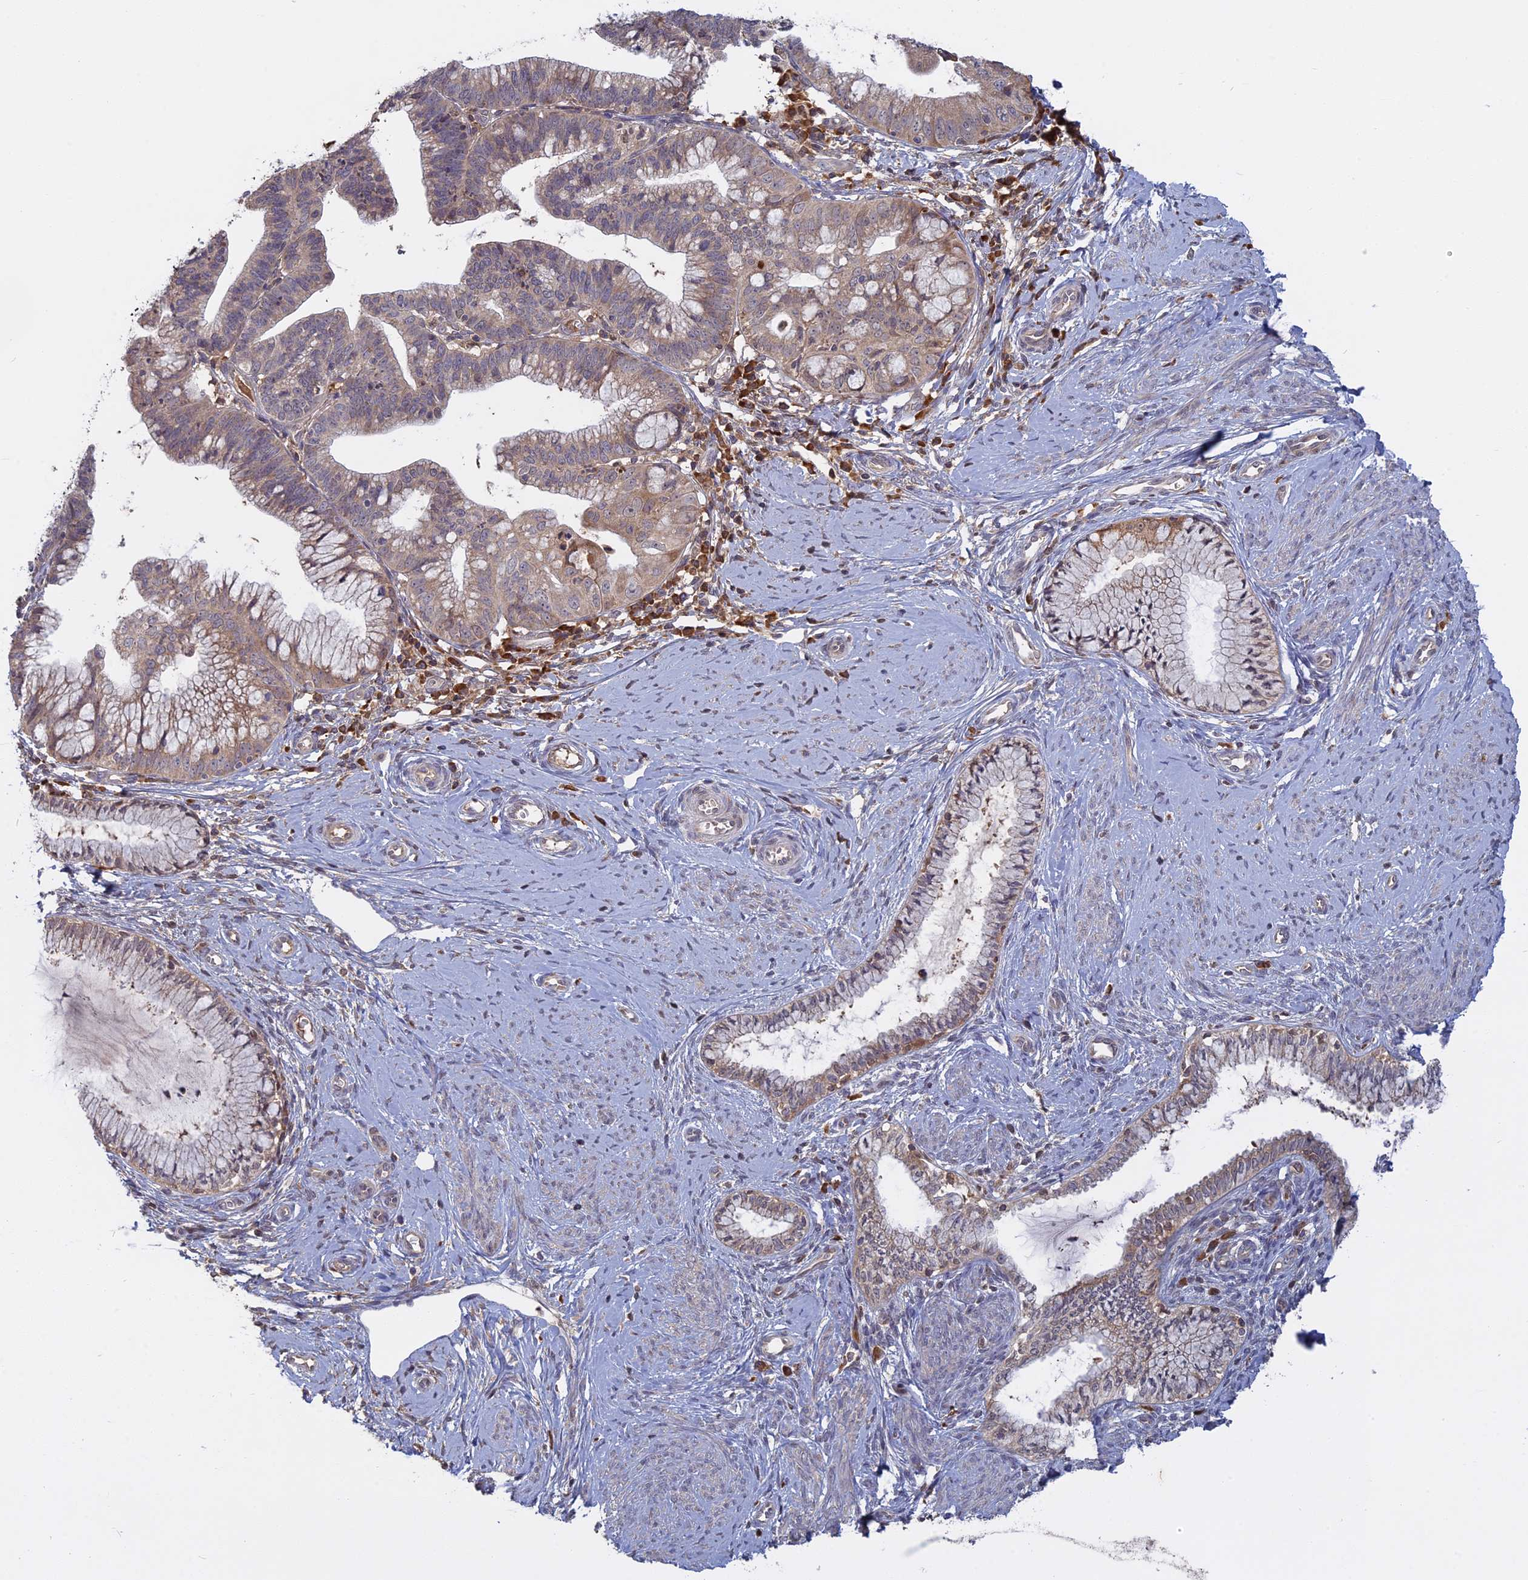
{"staining": {"intensity": "weak", "quantity": "25%-75%", "location": "cytoplasmic/membranous"}, "tissue": "cervical cancer", "cell_type": "Tumor cells", "image_type": "cancer", "snomed": [{"axis": "morphology", "description": "Adenocarcinoma, NOS"}, {"axis": "topography", "description": "Cervix"}], "caption": "IHC staining of cervical adenocarcinoma, which shows low levels of weak cytoplasmic/membranous staining in about 25%-75% of tumor cells indicating weak cytoplasmic/membranous protein positivity. The staining was performed using DAB (3,3'-diaminobenzidine) (brown) for protein detection and nuclei were counterstained in hematoxylin (blue).", "gene": "TMEM208", "patient": {"sex": "female", "age": 36}}